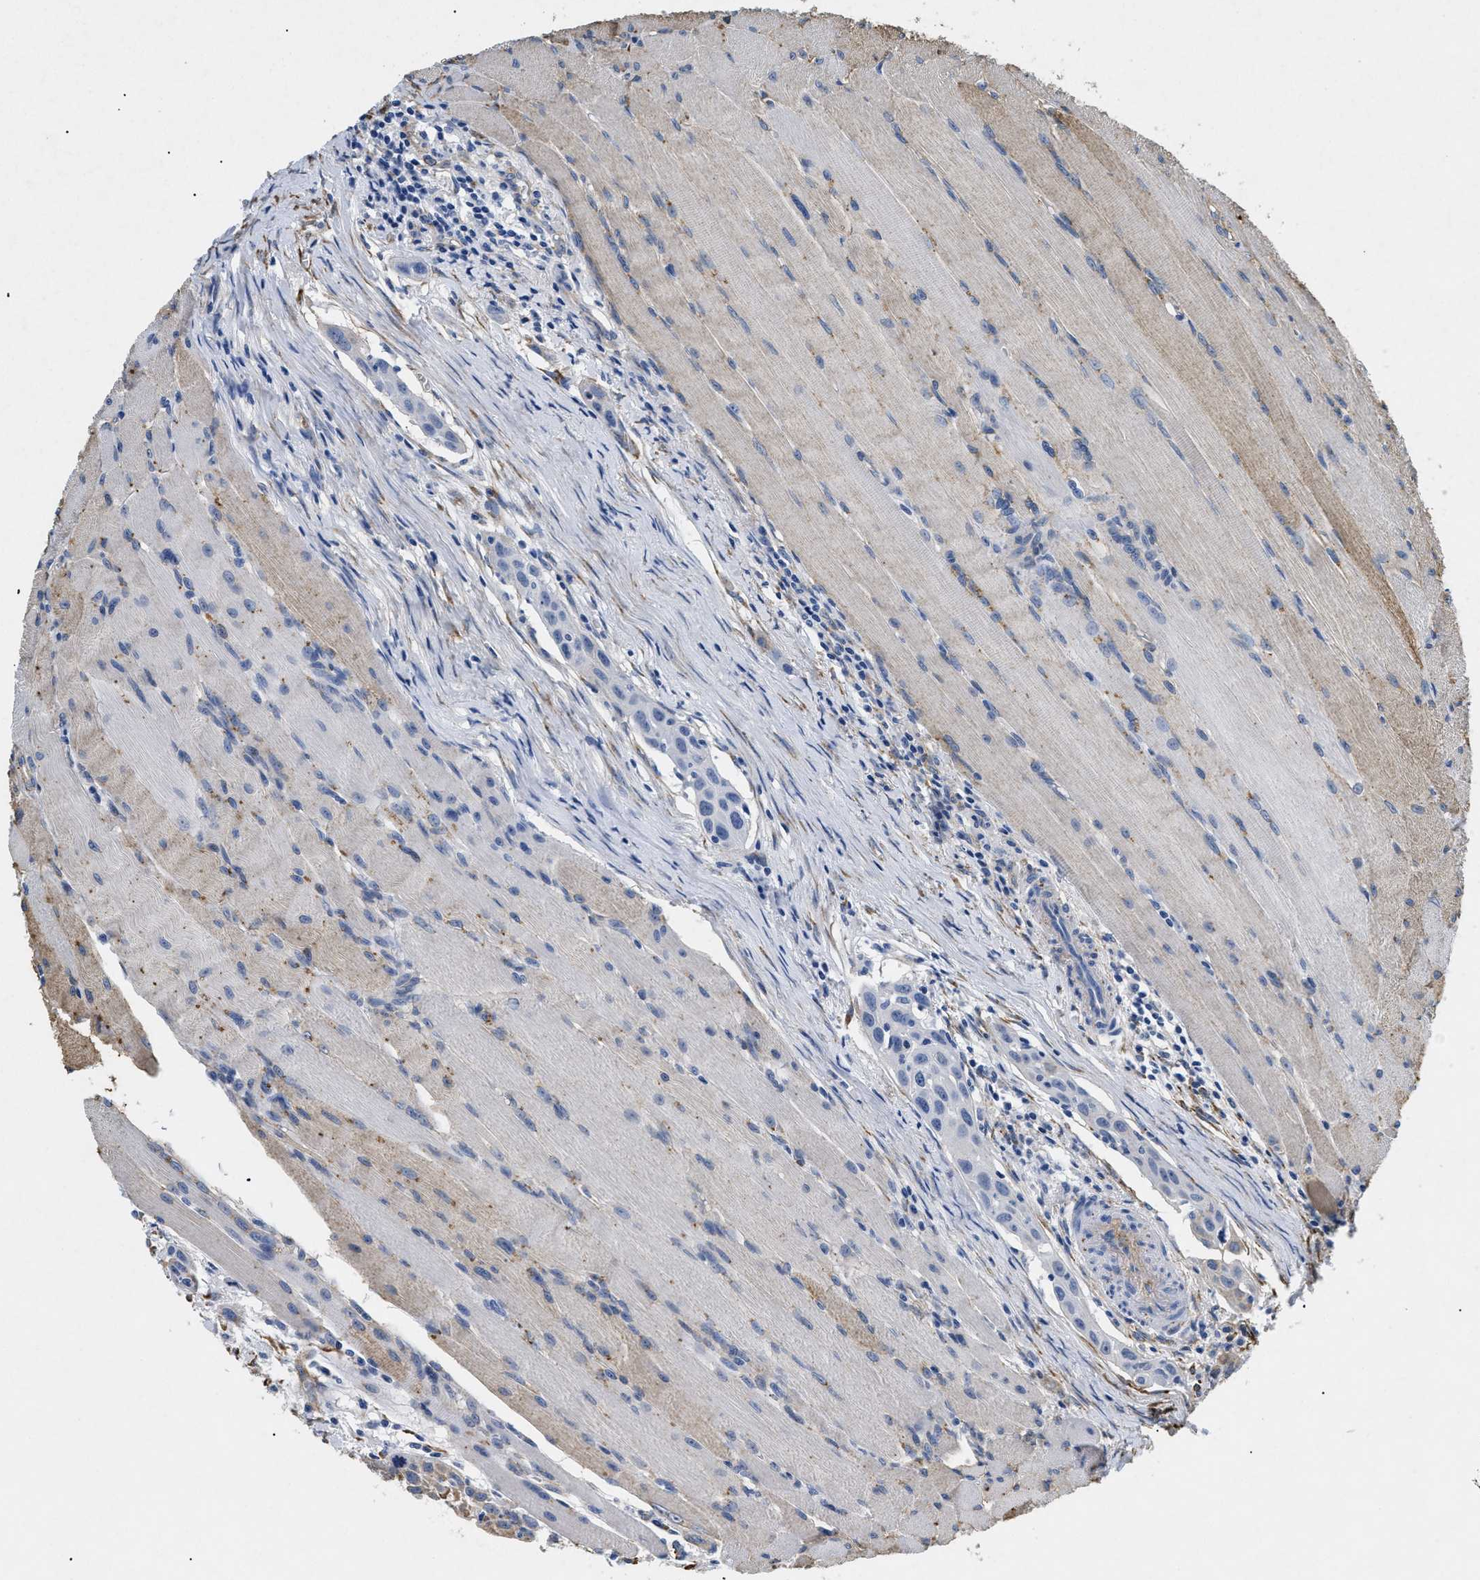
{"staining": {"intensity": "negative", "quantity": "none", "location": "none"}, "tissue": "head and neck cancer", "cell_type": "Tumor cells", "image_type": "cancer", "snomed": [{"axis": "morphology", "description": "Squamous cell carcinoma, NOS"}, {"axis": "topography", "description": "Oral tissue"}, {"axis": "topography", "description": "Head-Neck"}], "caption": "Head and neck cancer stained for a protein using immunohistochemistry displays no positivity tumor cells.", "gene": "LAMA3", "patient": {"sex": "female", "age": 50}}